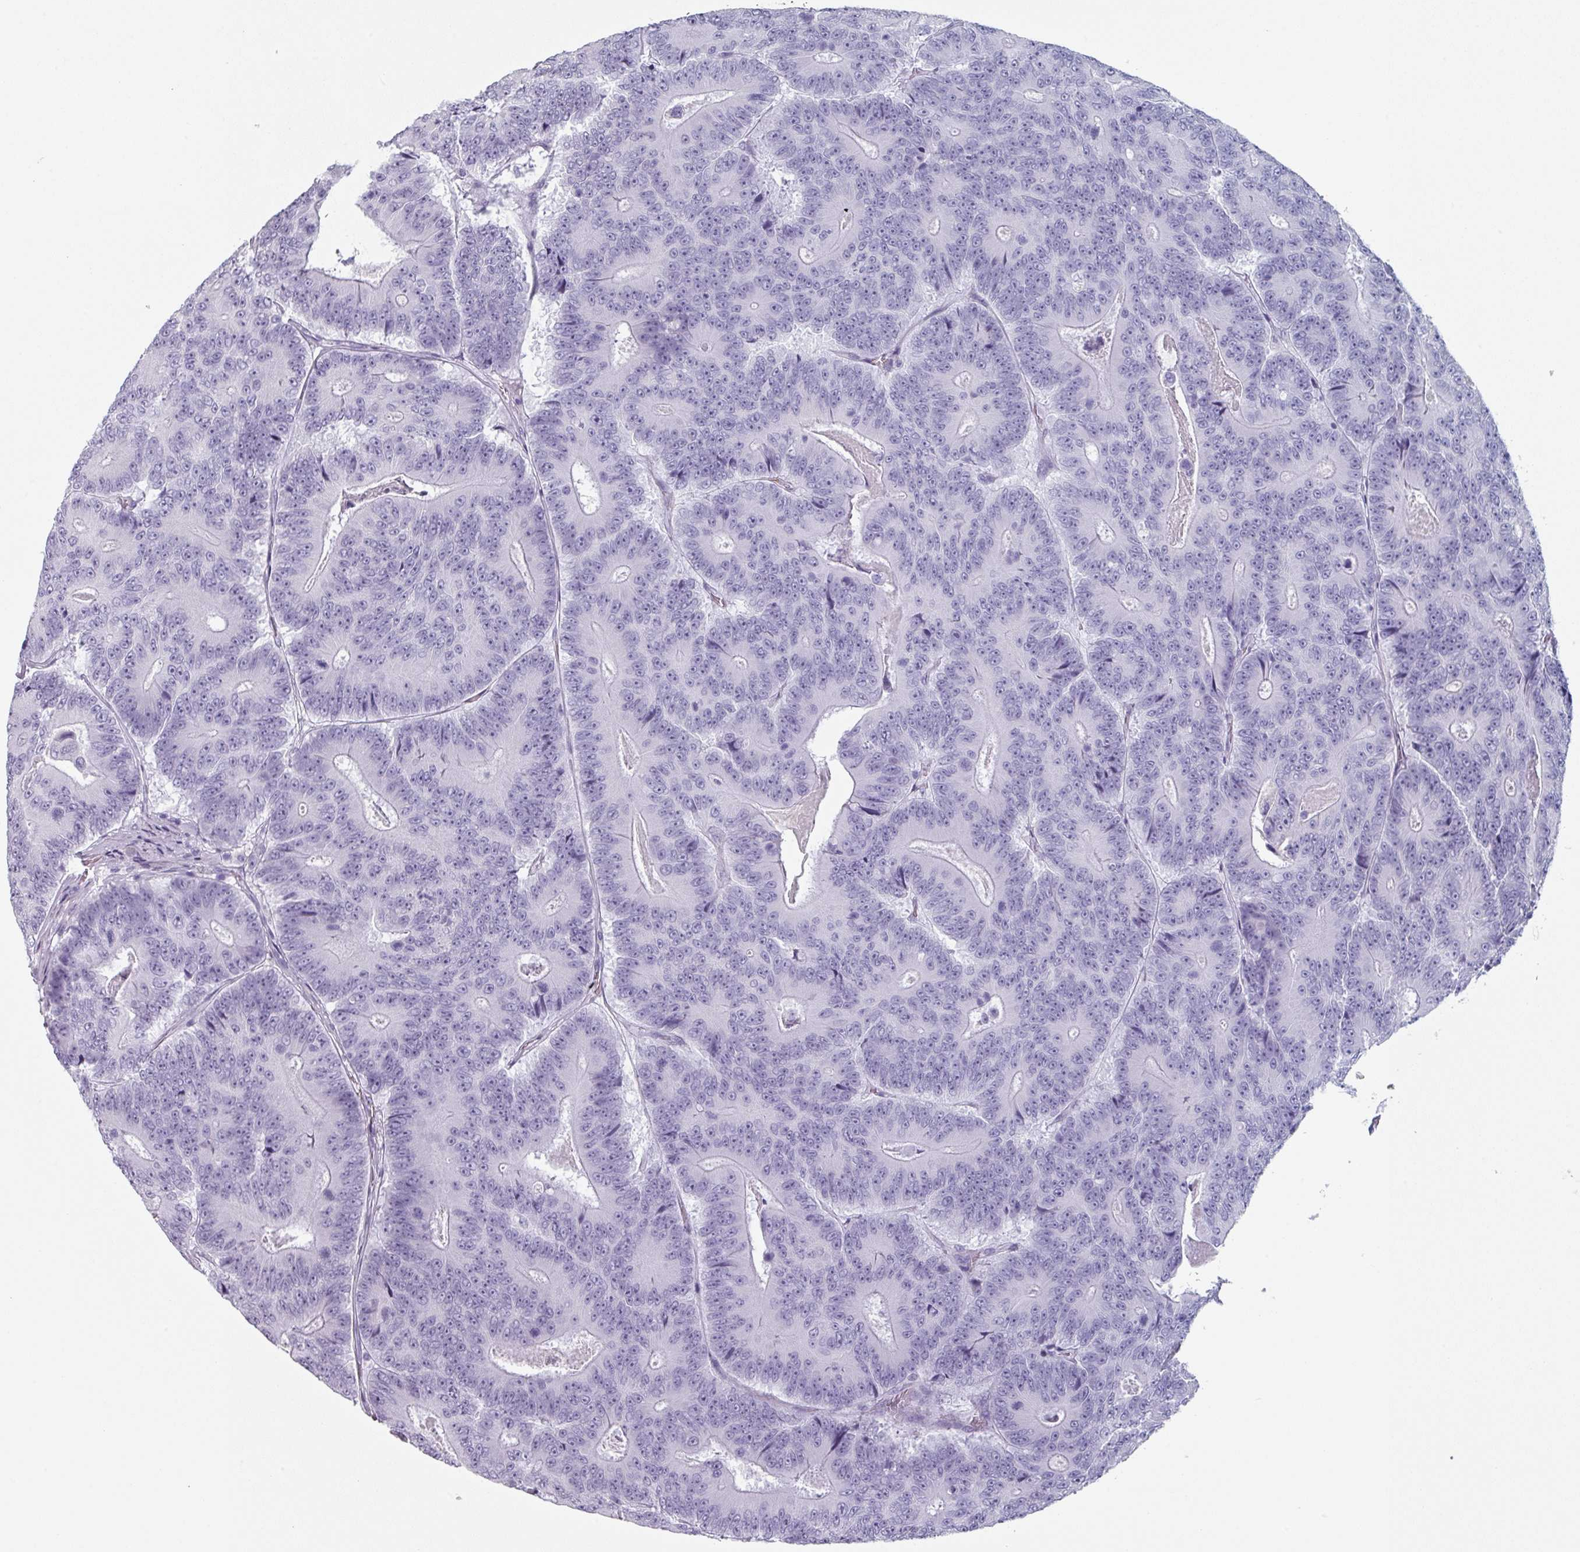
{"staining": {"intensity": "negative", "quantity": "none", "location": "none"}, "tissue": "colorectal cancer", "cell_type": "Tumor cells", "image_type": "cancer", "snomed": [{"axis": "morphology", "description": "Adenocarcinoma, NOS"}, {"axis": "topography", "description": "Colon"}], "caption": "This is an IHC photomicrograph of colorectal cancer. There is no expression in tumor cells.", "gene": "SLC35G2", "patient": {"sex": "male", "age": 83}}